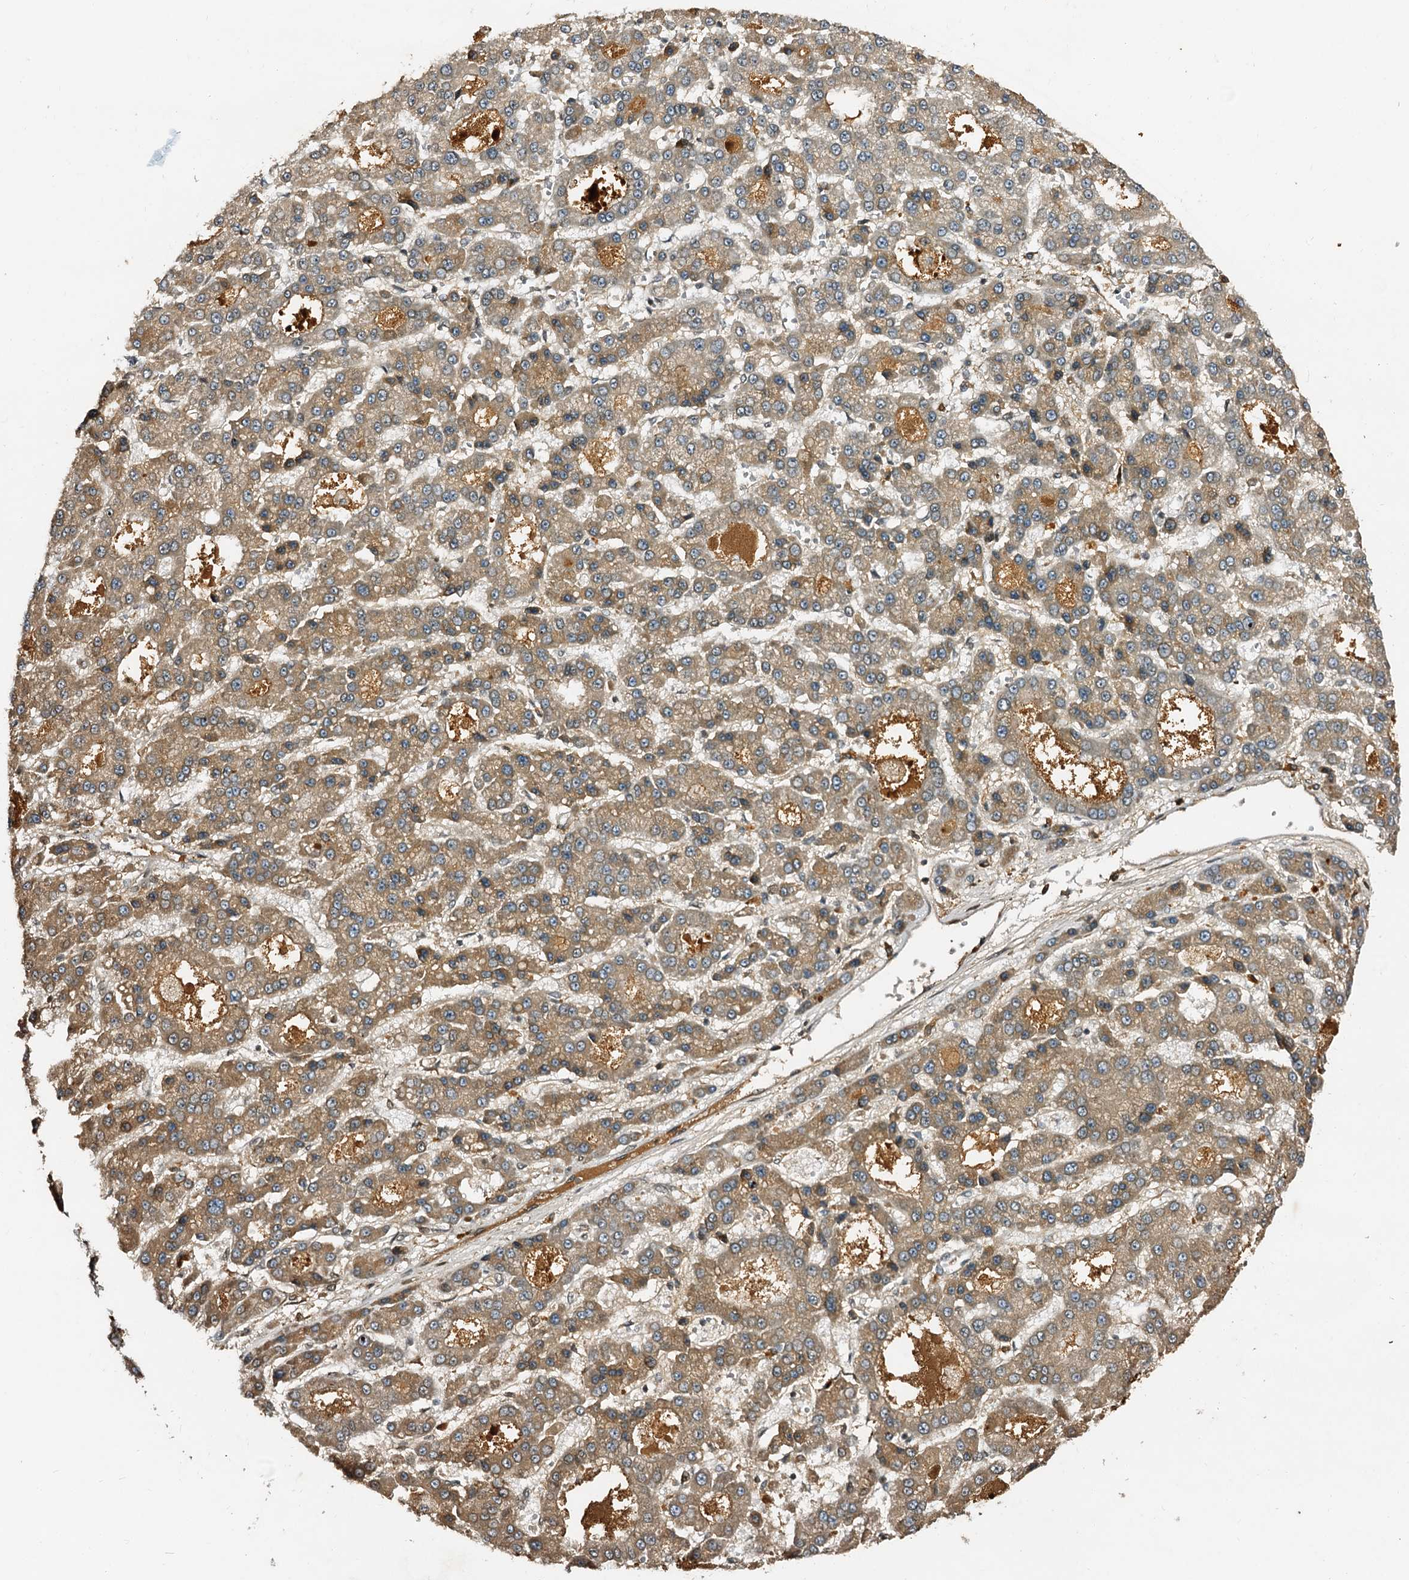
{"staining": {"intensity": "moderate", "quantity": "25%-75%", "location": "cytoplasmic/membranous"}, "tissue": "liver cancer", "cell_type": "Tumor cells", "image_type": "cancer", "snomed": [{"axis": "morphology", "description": "Carcinoma, Hepatocellular, NOS"}, {"axis": "topography", "description": "Liver"}], "caption": "Brown immunohistochemical staining in hepatocellular carcinoma (liver) demonstrates moderate cytoplasmic/membranous expression in approximately 25%-75% of tumor cells. The staining was performed using DAB, with brown indicating positive protein expression. Nuclei are stained blue with hematoxylin.", "gene": "TRAPPC4", "patient": {"sex": "male", "age": 70}}